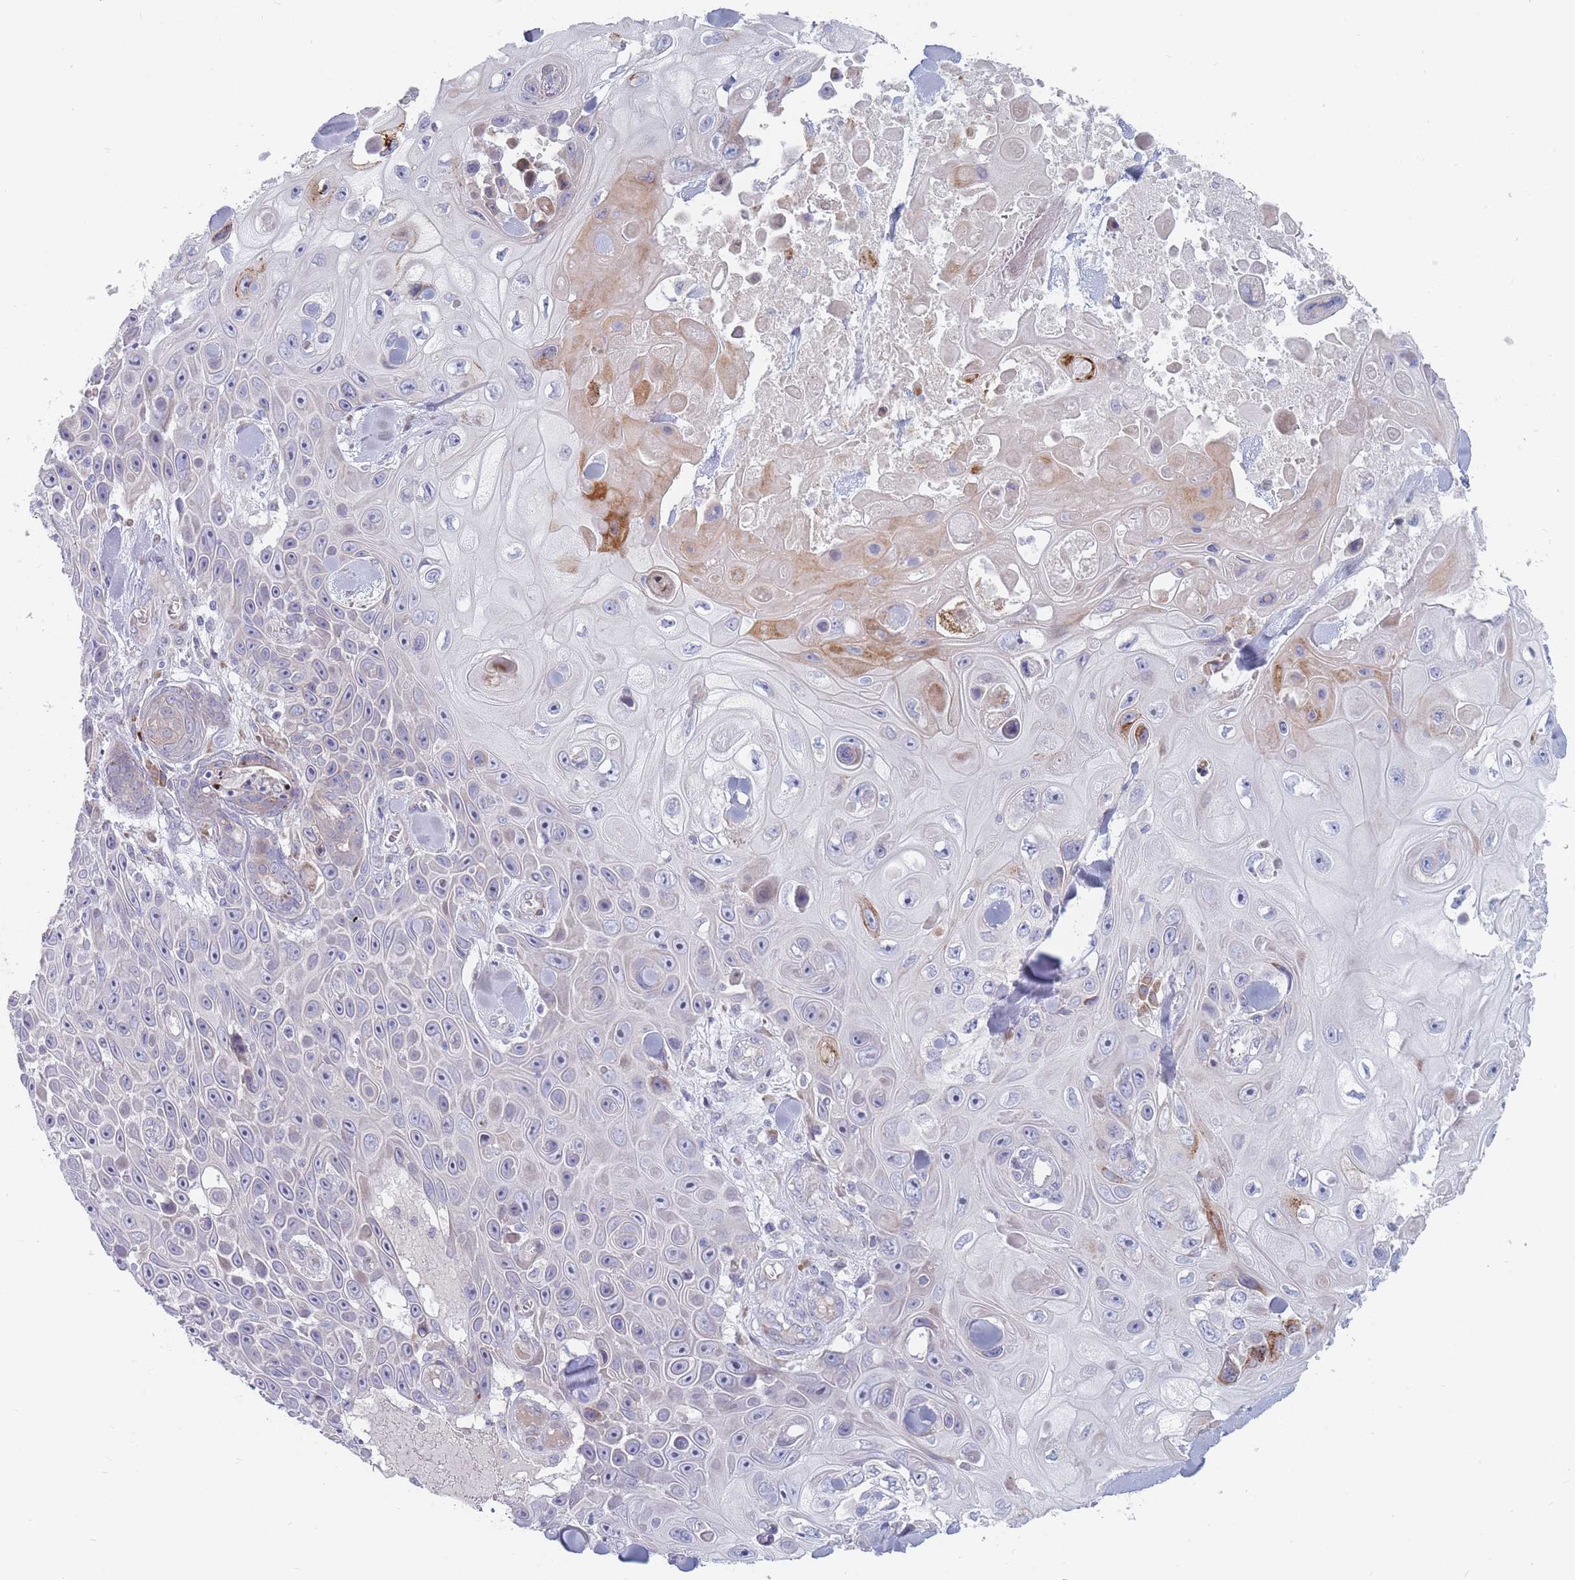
{"staining": {"intensity": "negative", "quantity": "none", "location": "none"}, "tissue": "skin cancer", "cell_type": "Tumor cells", "image_type": "cancer", "snomed": [{"axis": "morphology", "description": "Squamous cell carcinoma, NOS"}, {"axis": "topography", "description": "Skin"}], "caption": "Immunohistochemistry photomicrograph of neoplastic tissue: human skin squamous cell carcinoma stained with DAB (3,3'-diaminobenzidine) shows no significant protein positivity in tumor cells. (Immunohistochemistry, brightfield microscopy, high magnification).", "gene": "SPATS1", "patient": {"sex": "male", "age": 82}}